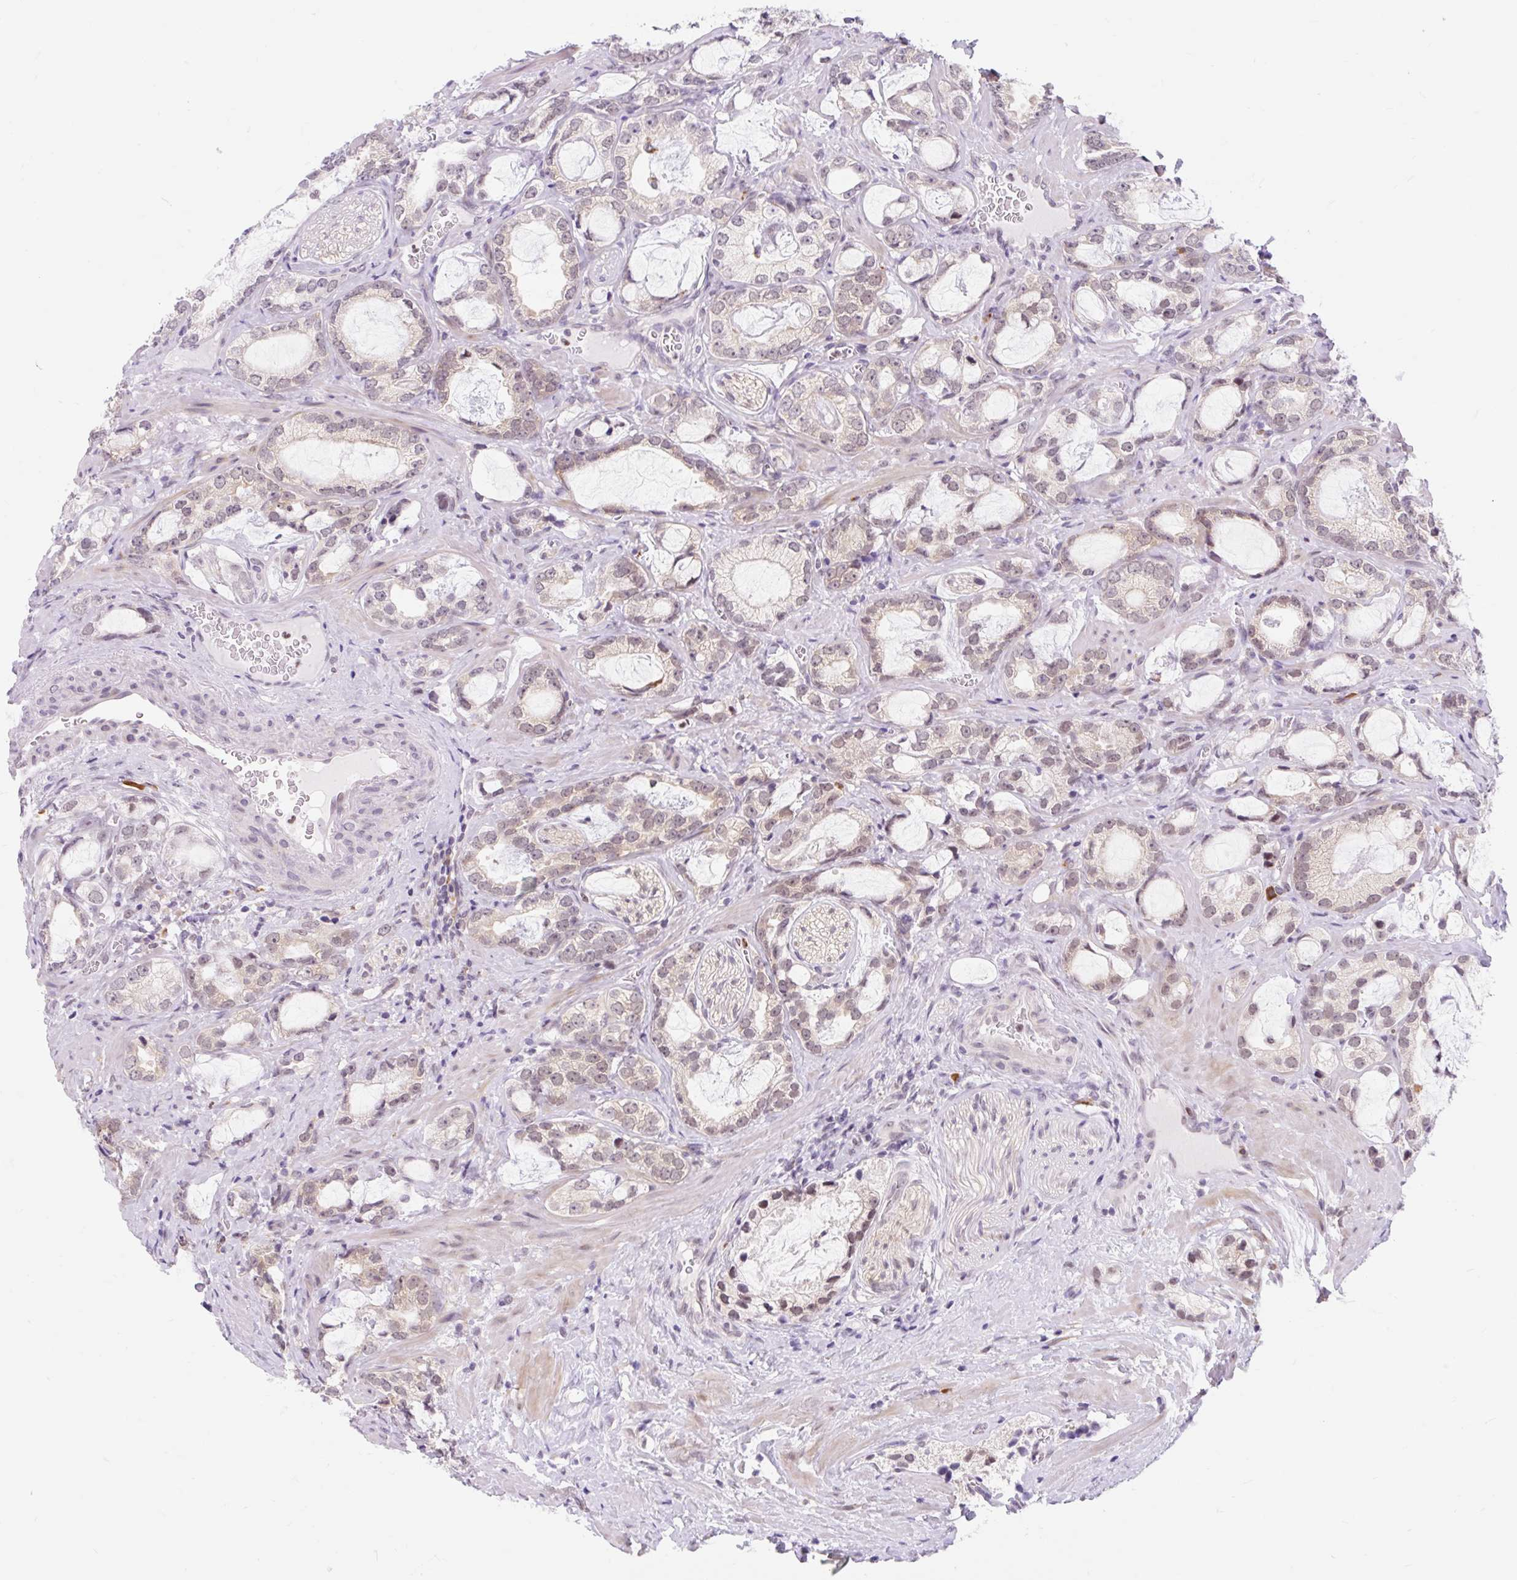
{"staining": {"intensity": "weak", "quantity": "25%-75%", "location": "cytoplasmic/membranous"}, "tissue": "prostate cancer", "cell_type": "Tumor cells", "image_type": "cancer", "snomed": [{"axis": "morphology", "description": "Adenocarcinoma, Medium grade"}, {"axis": "topography", "description": "Prostate"}], "caption": "Prostate medium-grade adenocarcinoma tissue shows weak cytoplasmic/membranous staining in about 25%-75% of tumor cells", "gene": "SRSF10", "patient": {"sex": "male", "age": 57}}